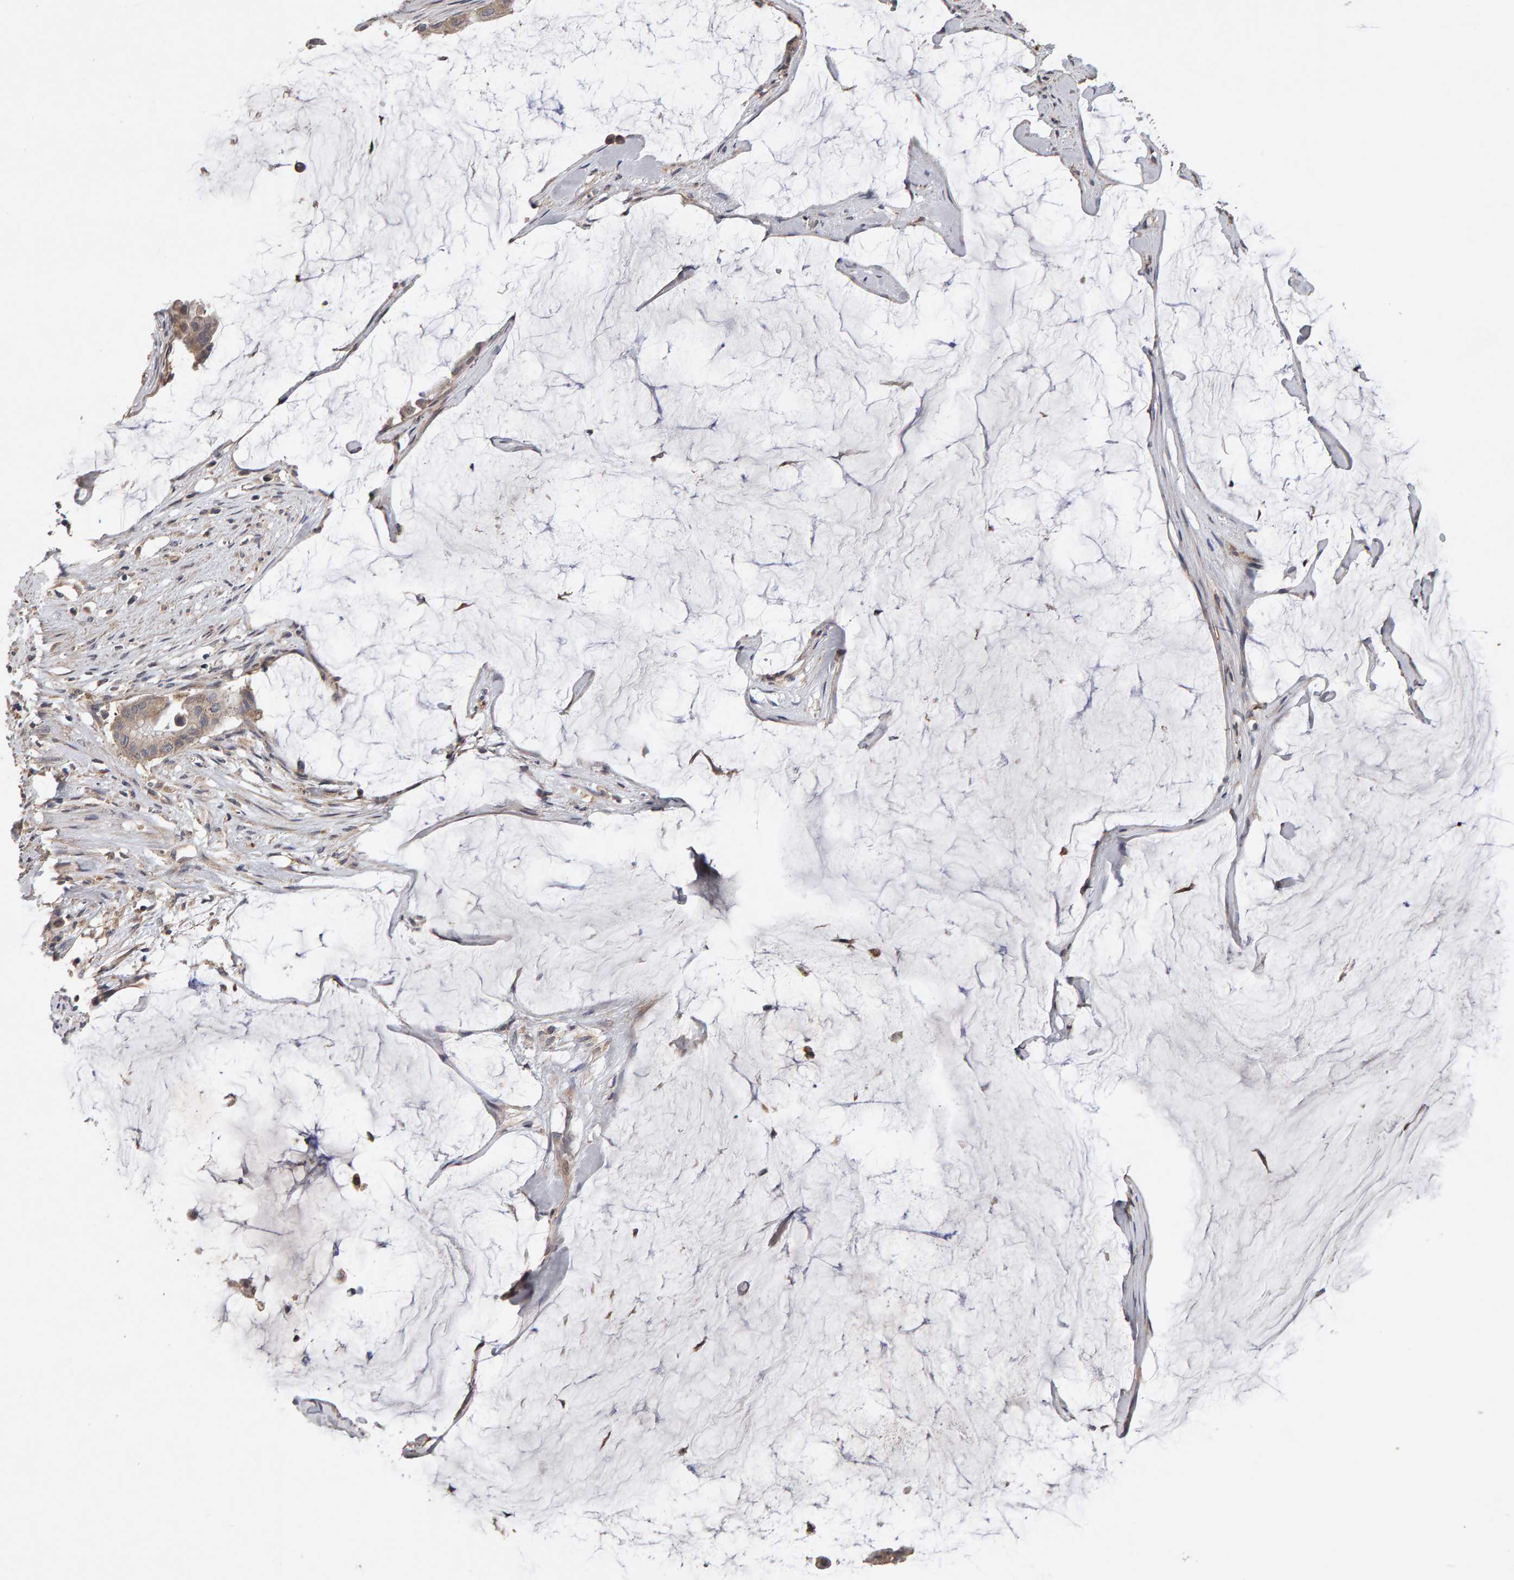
{"staining": {"intensity": "weak", "quantity": ">75%", "location": "cytoplasmic/membranous"}, "tissue": "pancreatic cancer", "cell_type": "Tumor cells", "image_type": "cancer", "snomed": [{"axis": "morphology", "description": "Adenocarcinoma, NOS"}, {"axis": "topography", "description": "Pancreas"}], "caption": "Immunohistochemistry staining of pancreatic adenocarcinoma, which shows low levels of weak cytoplasmic/membranous expression in approximately >75% of tumor cells indicating weak cytoplasmic/membranous protein expression. The staining was performed using DAB (brown) for protein detection and nuclei were counterstained in hematoxylin (blue).", "gene": "COASY", "patient": {"sex": "male", "age": 41}}